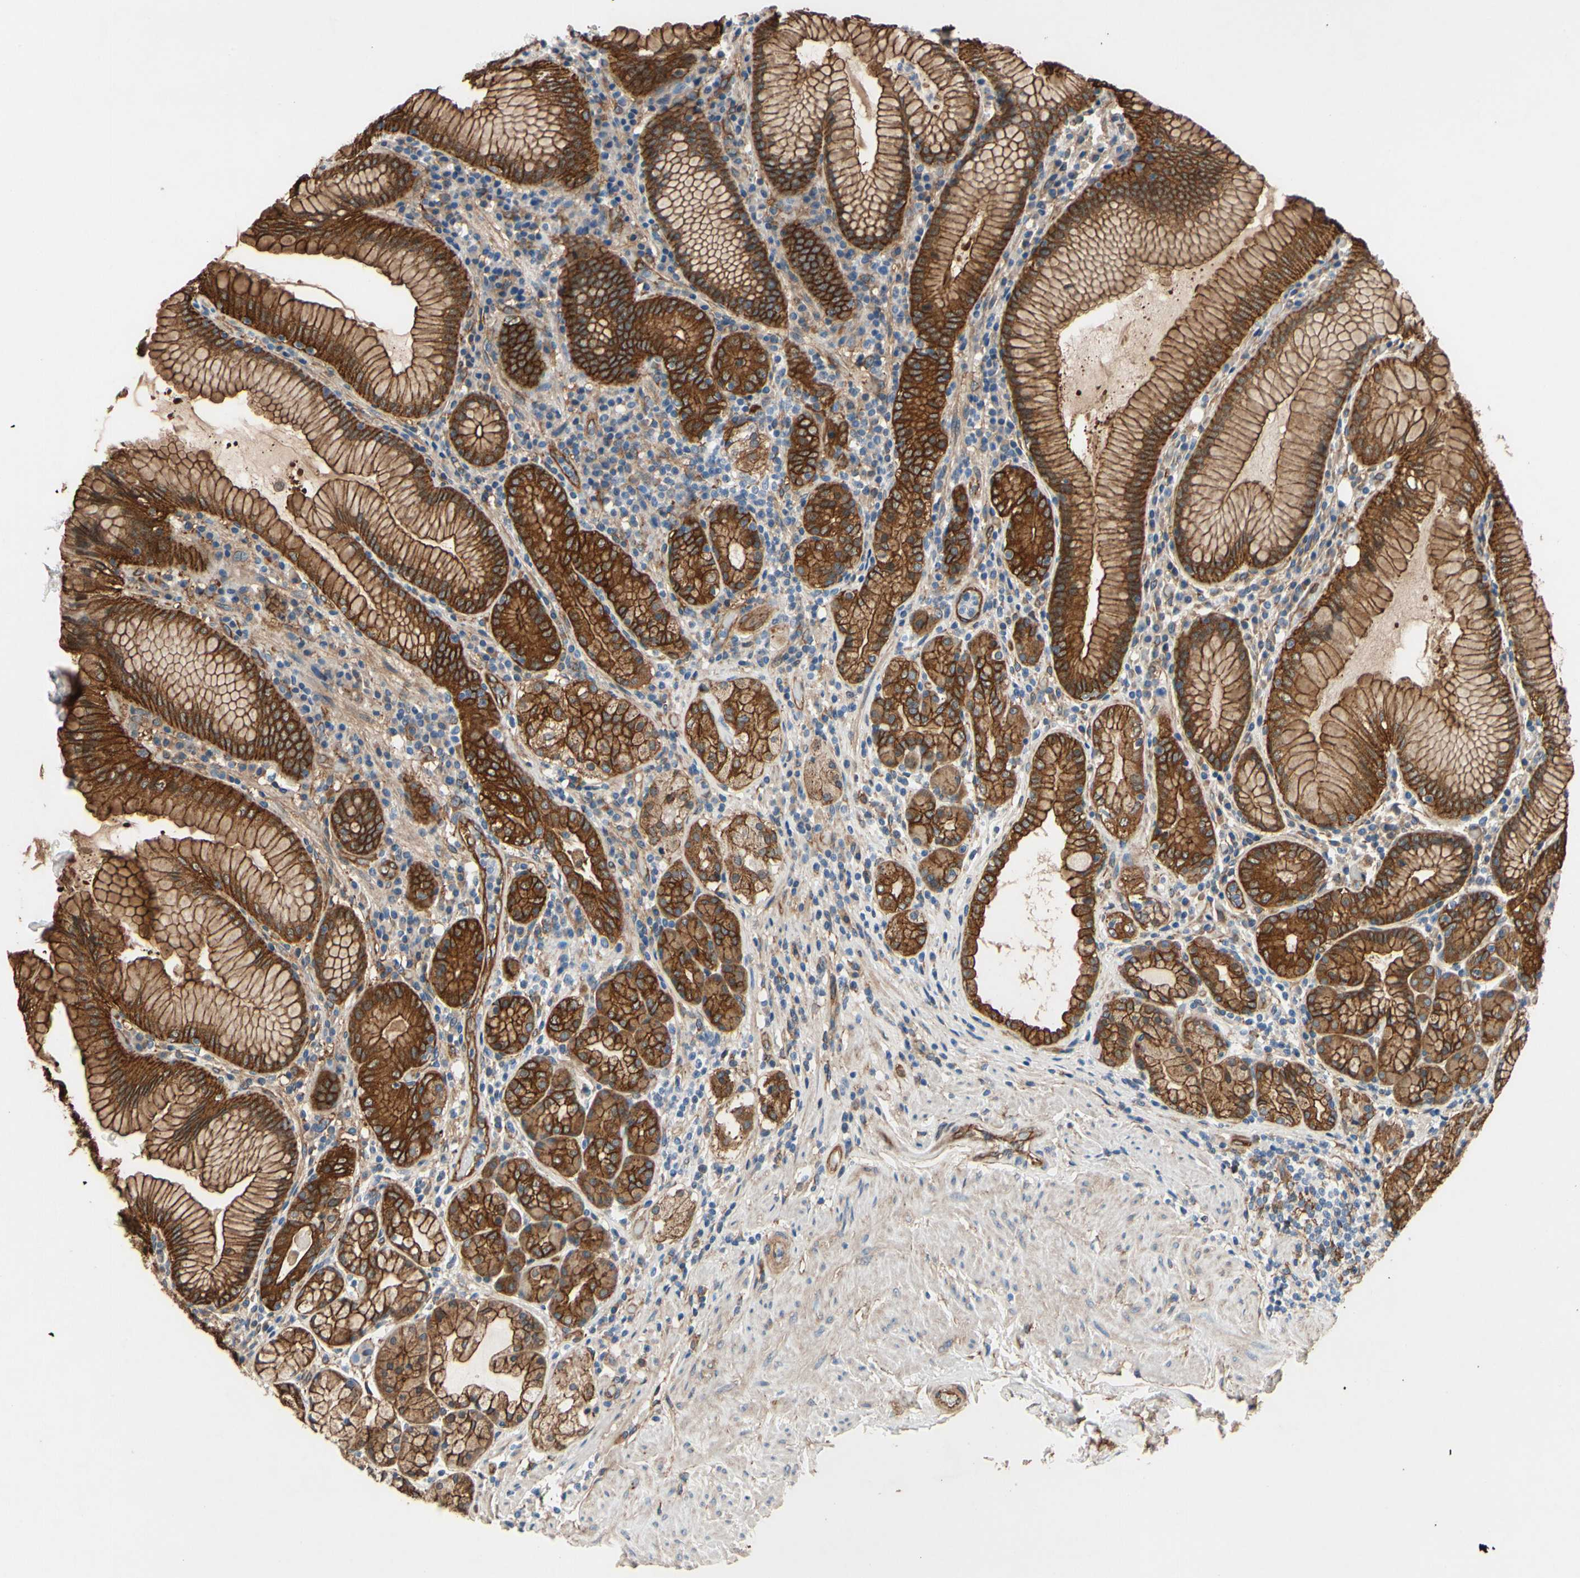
{"staining": {"intensity": "strong", "quantity": ">75%", "location": "cytoplasmic/membranous"}, "tissue": "stomach", "cell_type": "Glandular cells", "image_type": "normal", "snomed": [{"axis": "morphology", "description": "Normal tissue, NOS"}, {"axis": "topography", "description": "Stomach, lower"}], "caption": "Protein staining displays strong cytoplasmic/membranous staining in approximately >75% of glandular cells in benign stomach.", "gene": "CTTNBP2", "patient": {"sex": "female", "age": 76}}